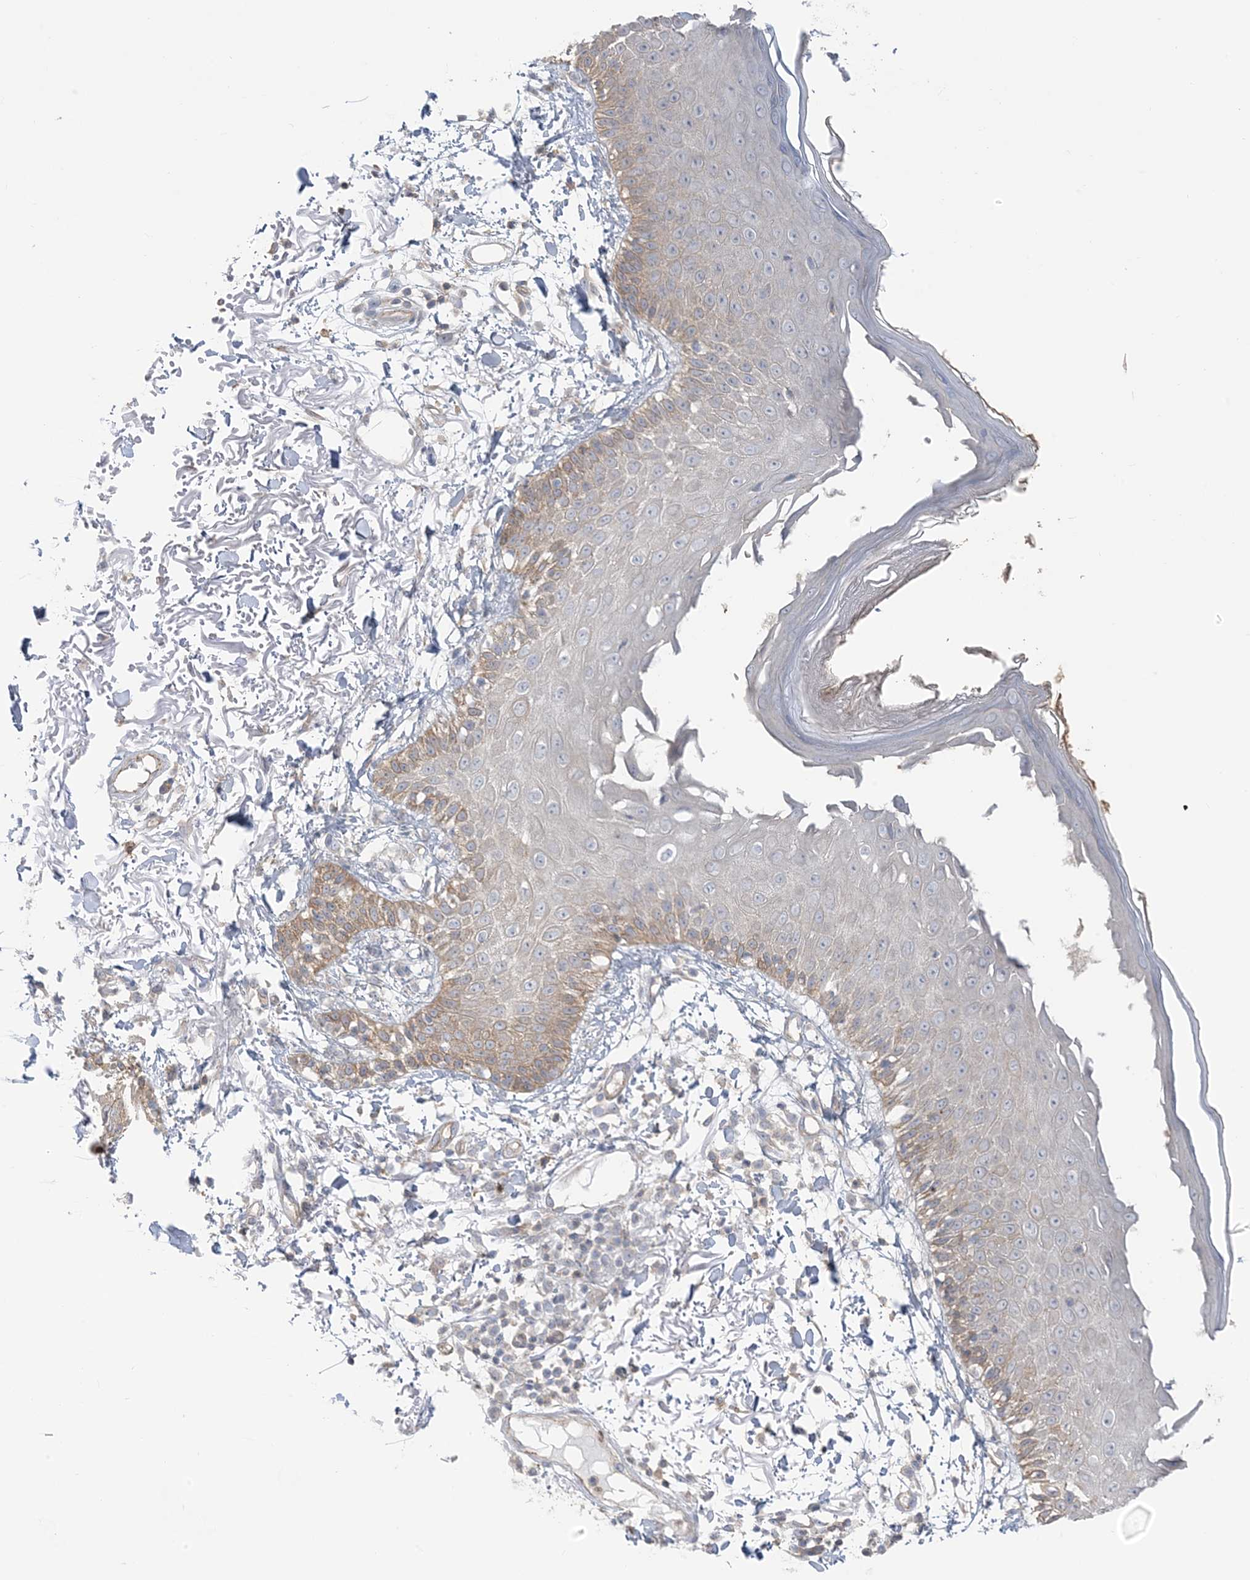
{"staining": {"intensity": "moderate", "quantity": "25%-75%", "location": "cytoplasmic/membranous"}, "tissue": "skin", "cell_type": "Fibroblasts", "image_type": "normal", "snomed": [{"axis": "morphology", "description": "Normal tissue, NOS"}, {"axis": "morphology", "description": "Squamous cell carcinoma, NOS"}, {"axis": "topography", "description": "Skin"}, {"axis": "topography", "description": "Peripheral nerve tissue"}], "caption": "Immunohistochemistry image of normal skin stained for a protein (brown), which demonstrates medium levels of moderate cytoplasmic/membranous staining in about 25%-75% of fibroblasts.", "gene": "ICMT", "patient": {"sex": "male", "age": 83}}